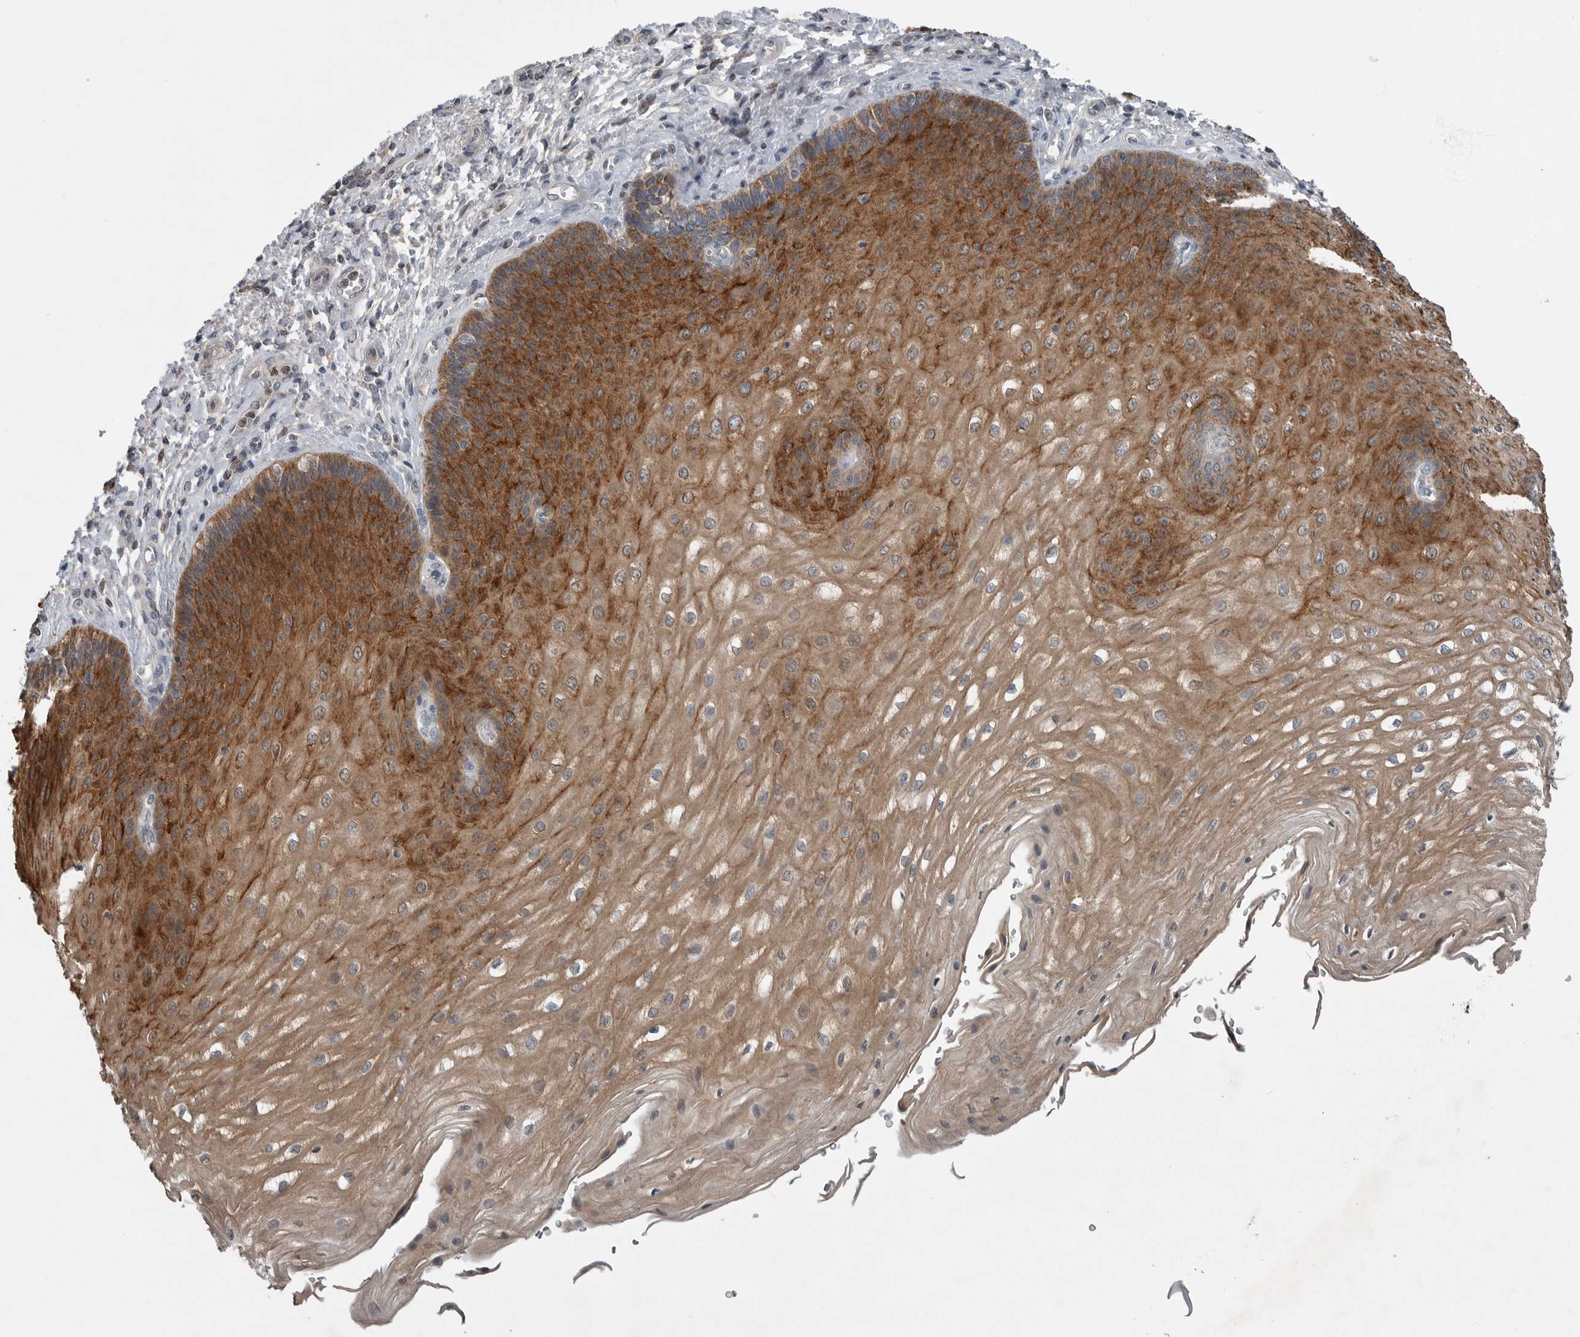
{"staining": {"intensity": "strong", "quantity": ">75%", "location": "cytoplasmic/membranous,nuclear"}, "tissue": "esophagus", "cell_type": "Squamous epithelial cells", "image_type": "normal", "snomed": [{"axis": "morphology", "description": "Normal tissue, NOS"}, {"axis": "topography", "description": "Esophagus"}], "caption": "Esophagus stained for a protein (brown) demonstrates strong cytoplasmic/membranous,nuclear positive expression in approximately >75% of squamous epithelial cells.", "gene": "MFAP3L", "patient": {"sex": "male", "age": 54}}